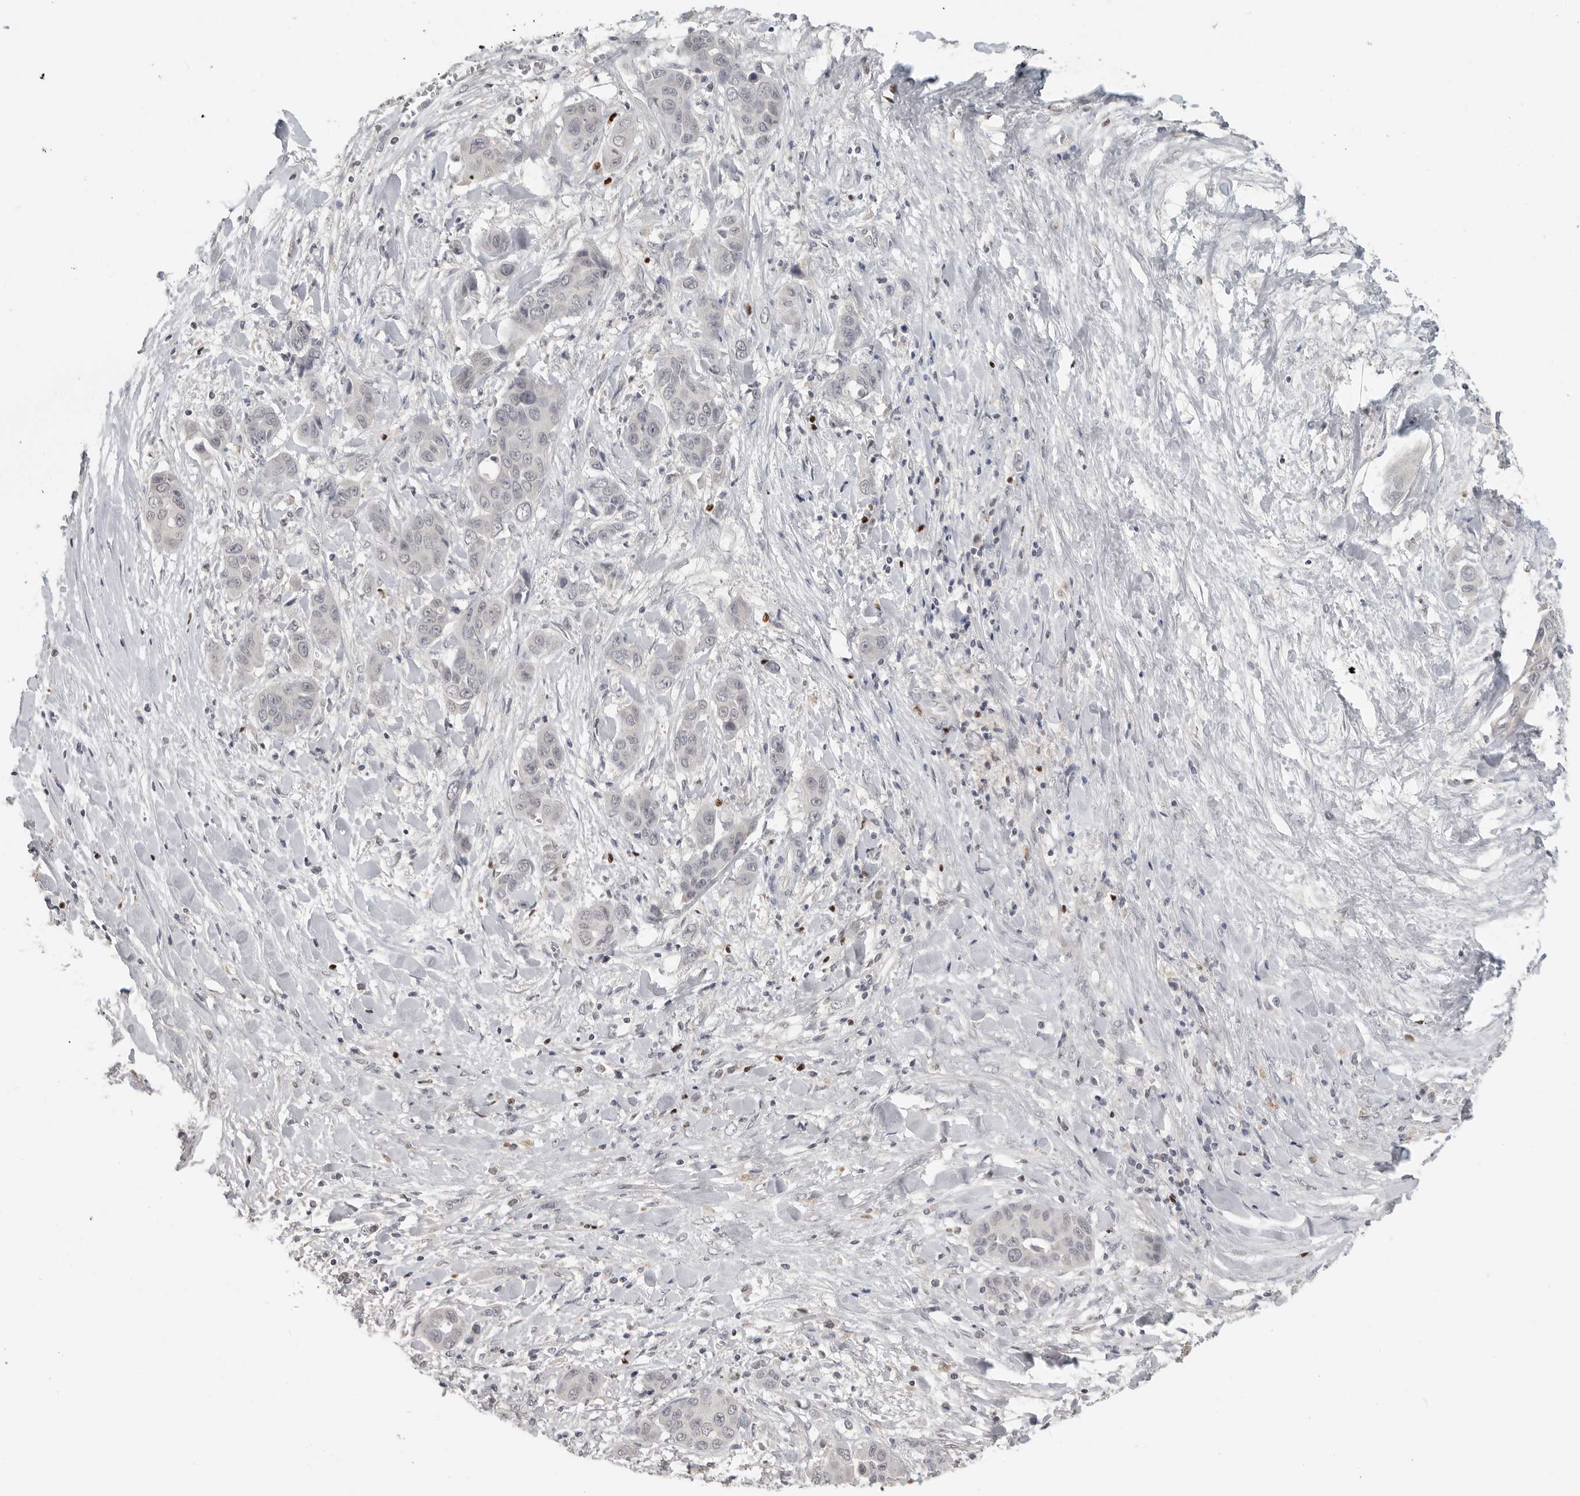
{"staining": {"intensity": "negative", "quantity": "none", "location": "none"}, "tissue": "liver cancer", "cell_type": "Tumor cells", "image_type": "cancer", "snomed": [{"axis": "morphology", "description": "Cholangiocarcinoma"}, {"axis": "topography", "description": "Liver"}], "caption": "DAB (3,3'-diaminobenzidine) immunohistochemical staining of cholangiocarcinoma (liver) shows no significant positivity in tumor cells.", "gene": "FOXP3", "patient": {"sex": "female", "age": 52}}